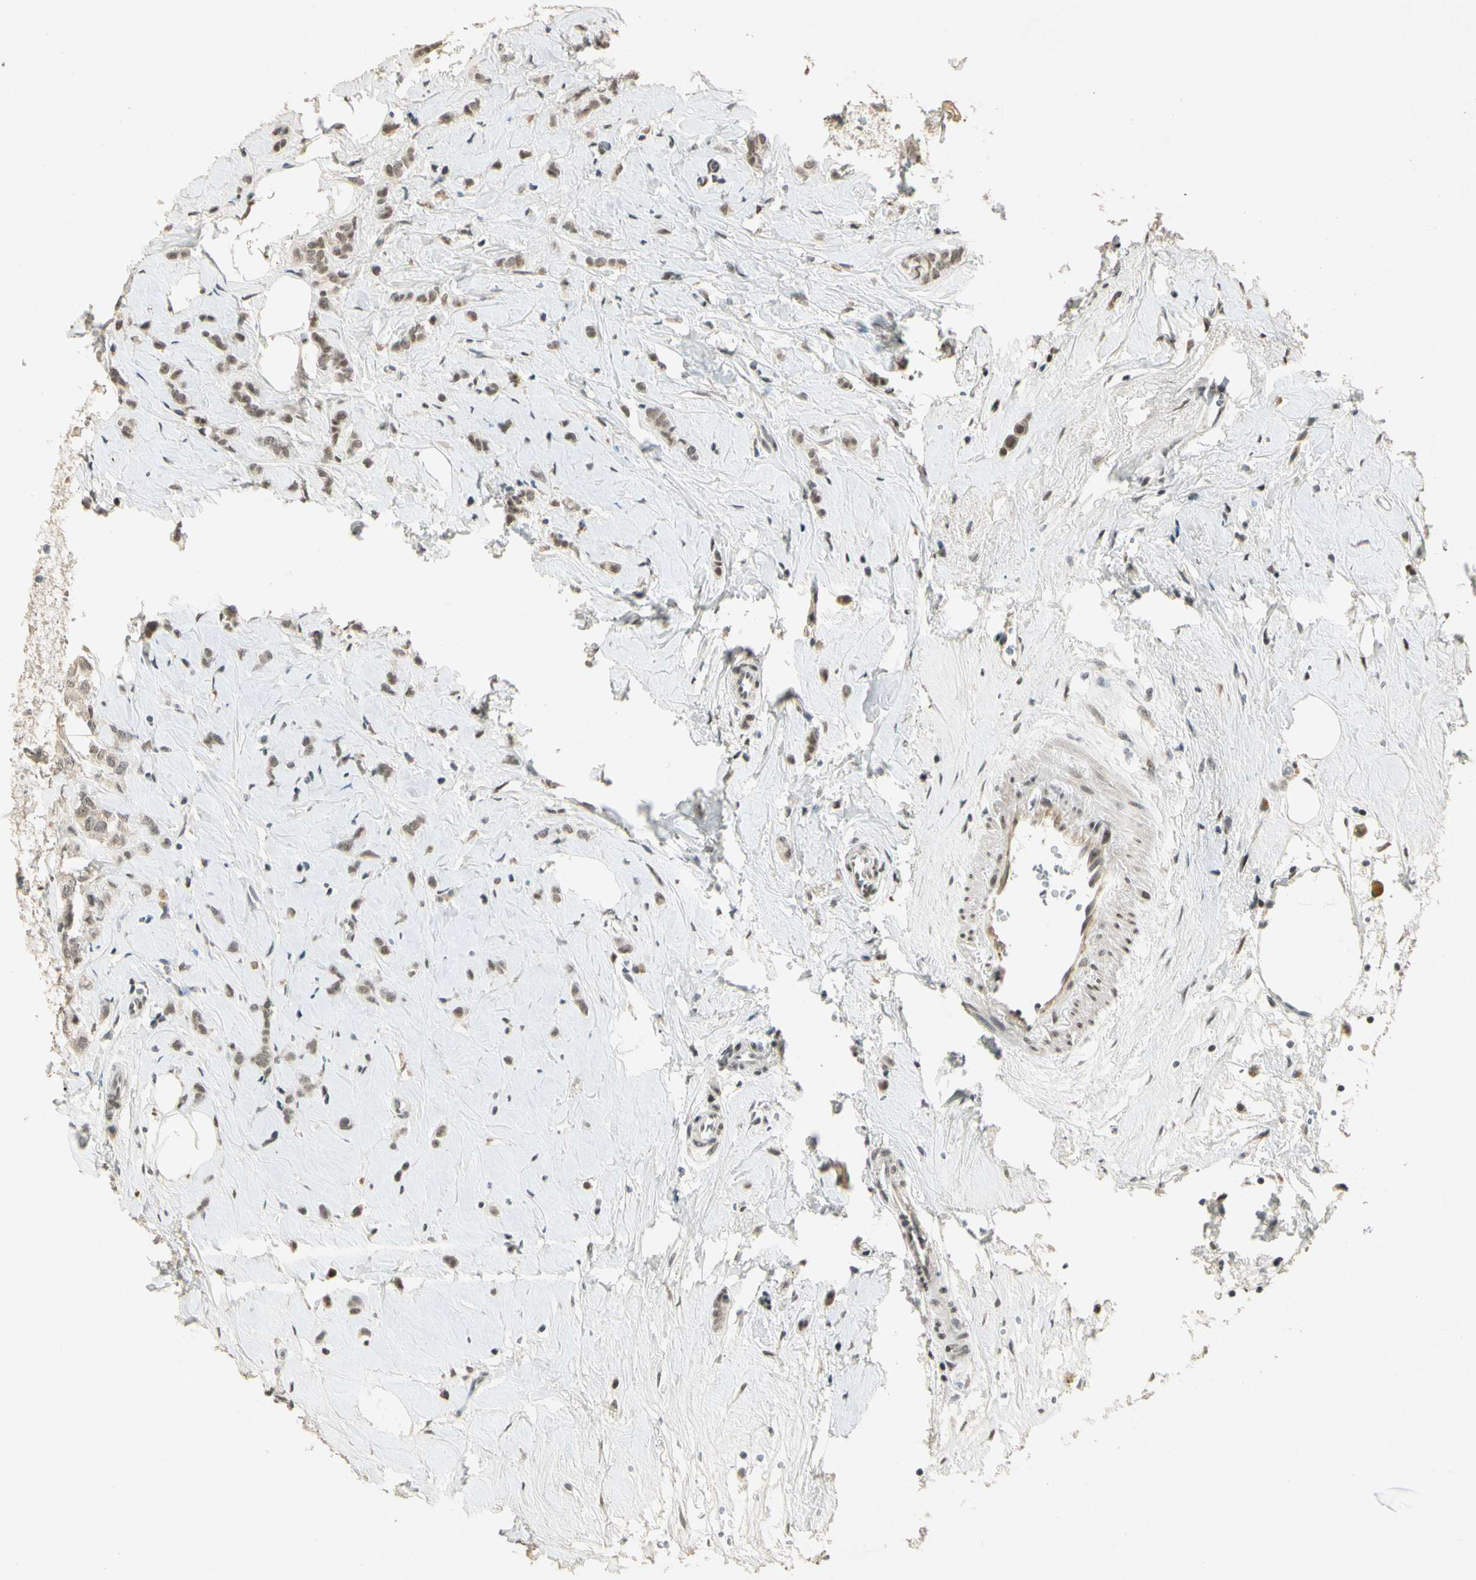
{"staining": {"intensity": "weak", "quantity": ">75%", "location": "cytoplasmic/membranous,nuclear"}, "tissue": "breast cancer", "cell_type": "Tumor cells", "image_type": "cancer", "snomed": [{"axis": "morphology", "description": "Lobular carcinoma"}, {"axis": "topography", "description": "Breast"}], "caption": "High-magnification brightfield microscopy of breast cancer (lobular carcinoma) stained with DAB (brown) and counterstained with hematoxylin (blue). tumor cells exhibit weak cytoplasmic/membranous and nuclear expression is present in approximately>75% of cells. Immunohistochemistry stains the protein of interest in brown and the nuclei are stained blue.", "gene": "ZBTB4", "patient": {"sex": "female", "age": 60}}